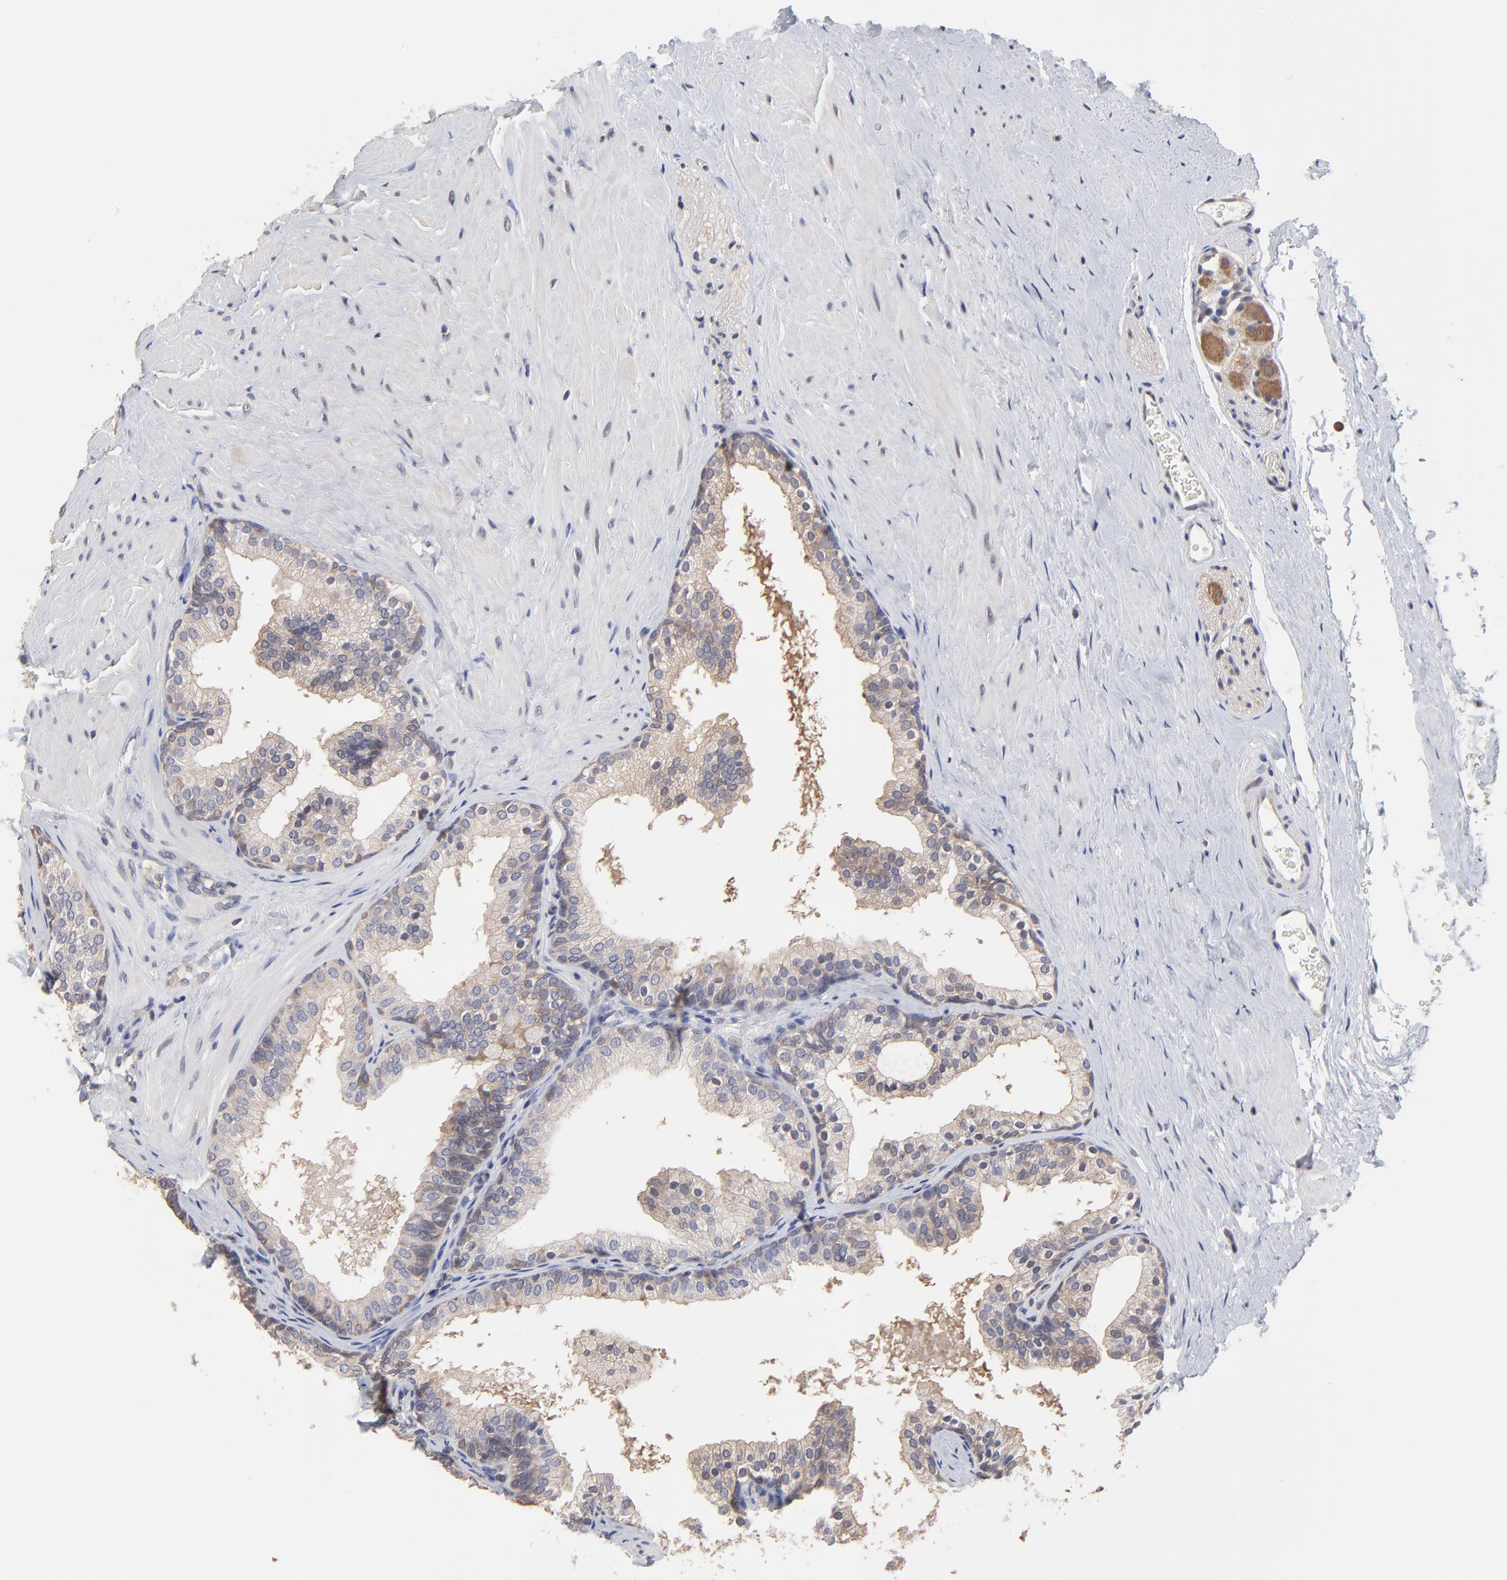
{"staining": {"intensity": "weak", "quantity": "25%-75%", "location": "cytoplasmic/membranous"}, "tissue": "prostate", "cell_type": "Glandular cells", "image_type": "normal", "snomed": [{"axis": "morphology", "description": "Normal tissue, NOS"}, {"axis": "topography", "description": "Prostate"}], "caption": "Immunohistochemistry (IHC) histopathology image of unremarkable human prostate stained for a protein (brown), which exhibits low levels of weak cytoplasmic/membranous staining in approximately 25%-75% of glandular cells.", "gene": "CCT2", "patient": {"sex": "male", "age": 60}}